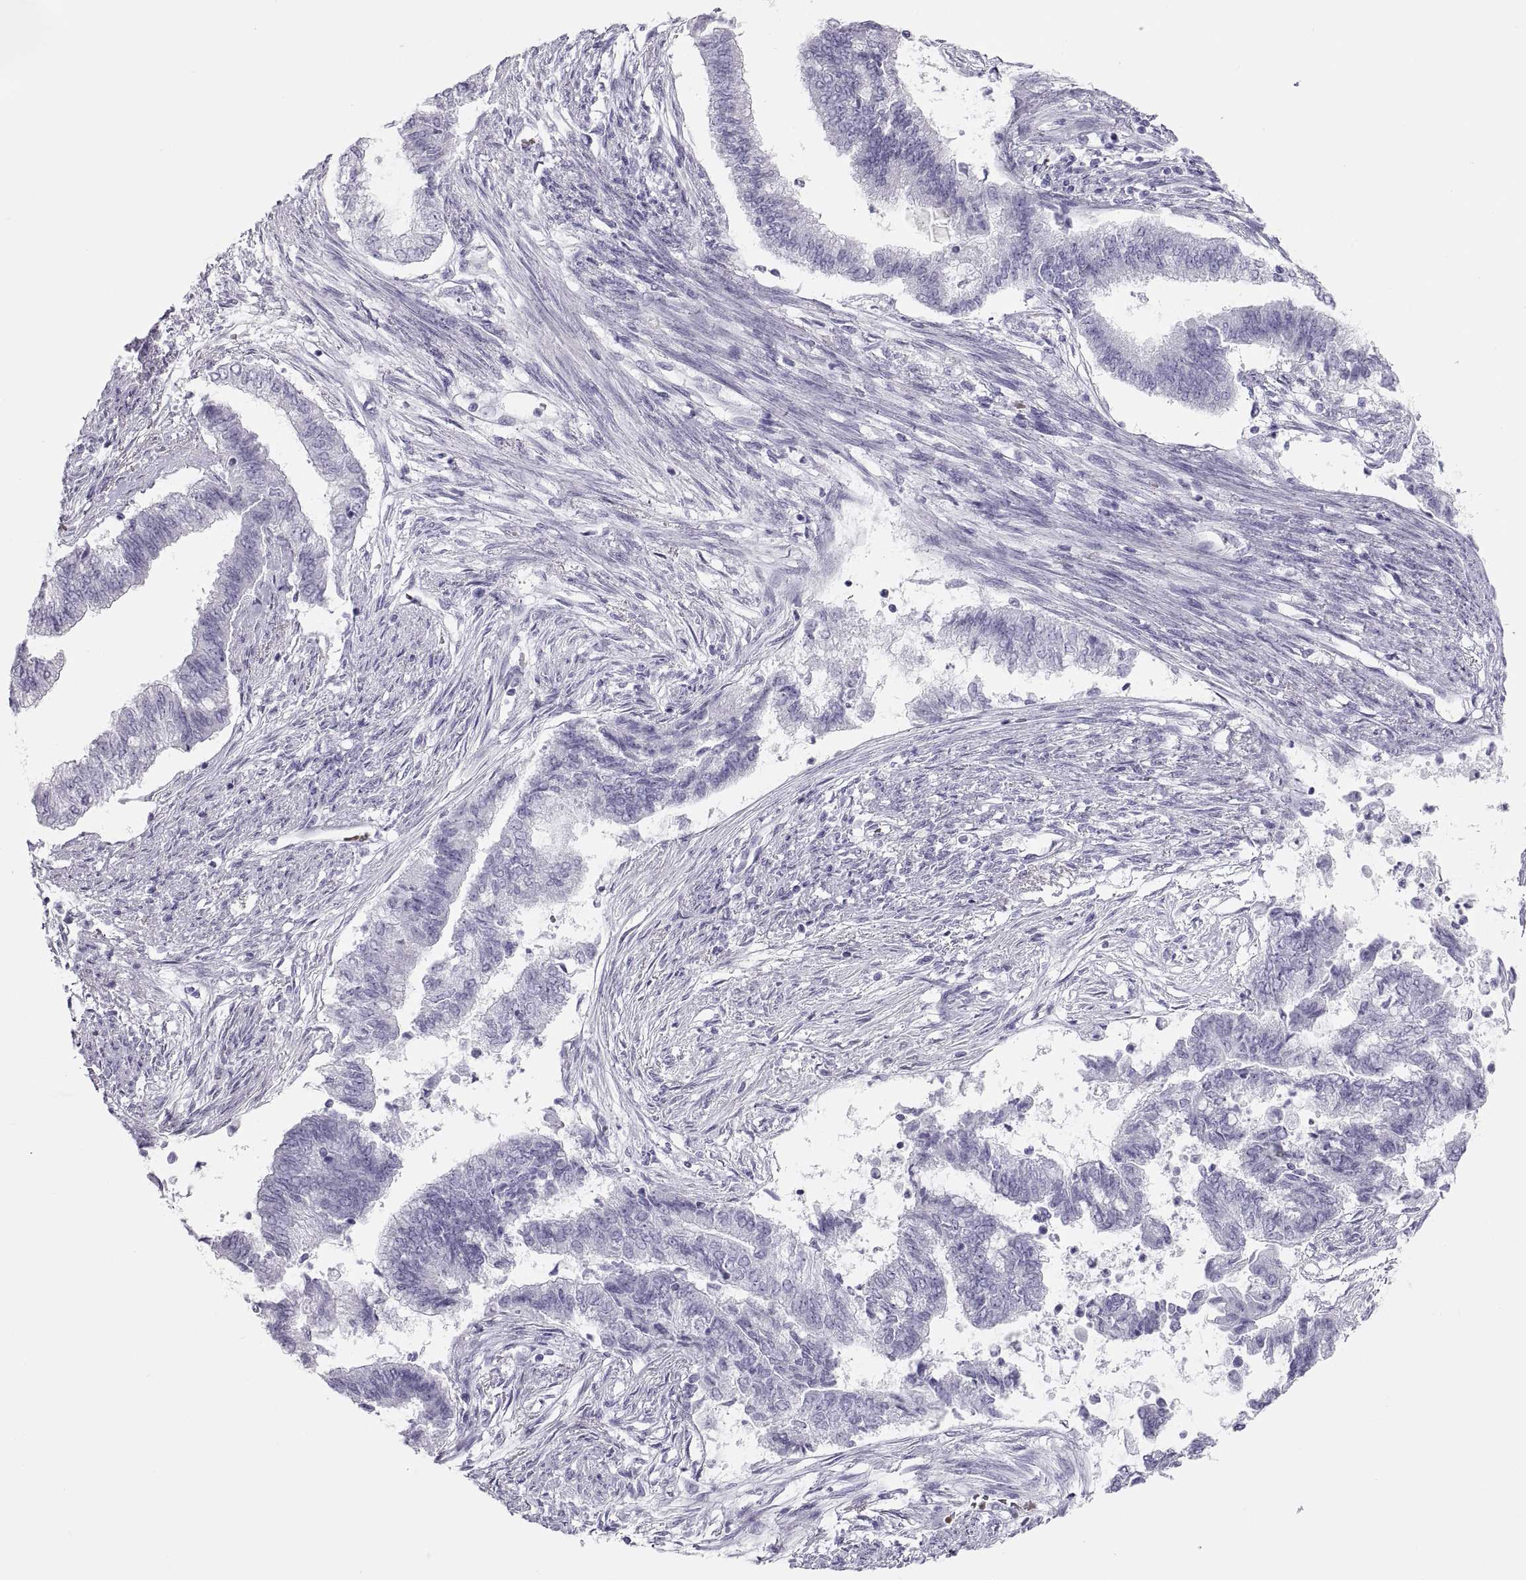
{"staining": {"intensity": "negative", "quantity": "none", "location": "none"}, "tissue": "endometrial cancer", "cell_type": "Tumor cells", "image_type": "cancer", "snomed": [{"axis": "morphology", "description": "Adenocarcinoma, NOS"}, {"axis": "topography", "description": "Endometrium"}], "caption": "There is no significant staining in tumor cells of endometrial adenocarcinoma.", "gene": "SEMG1", "patient": {"sex": "female", "age": 65}}